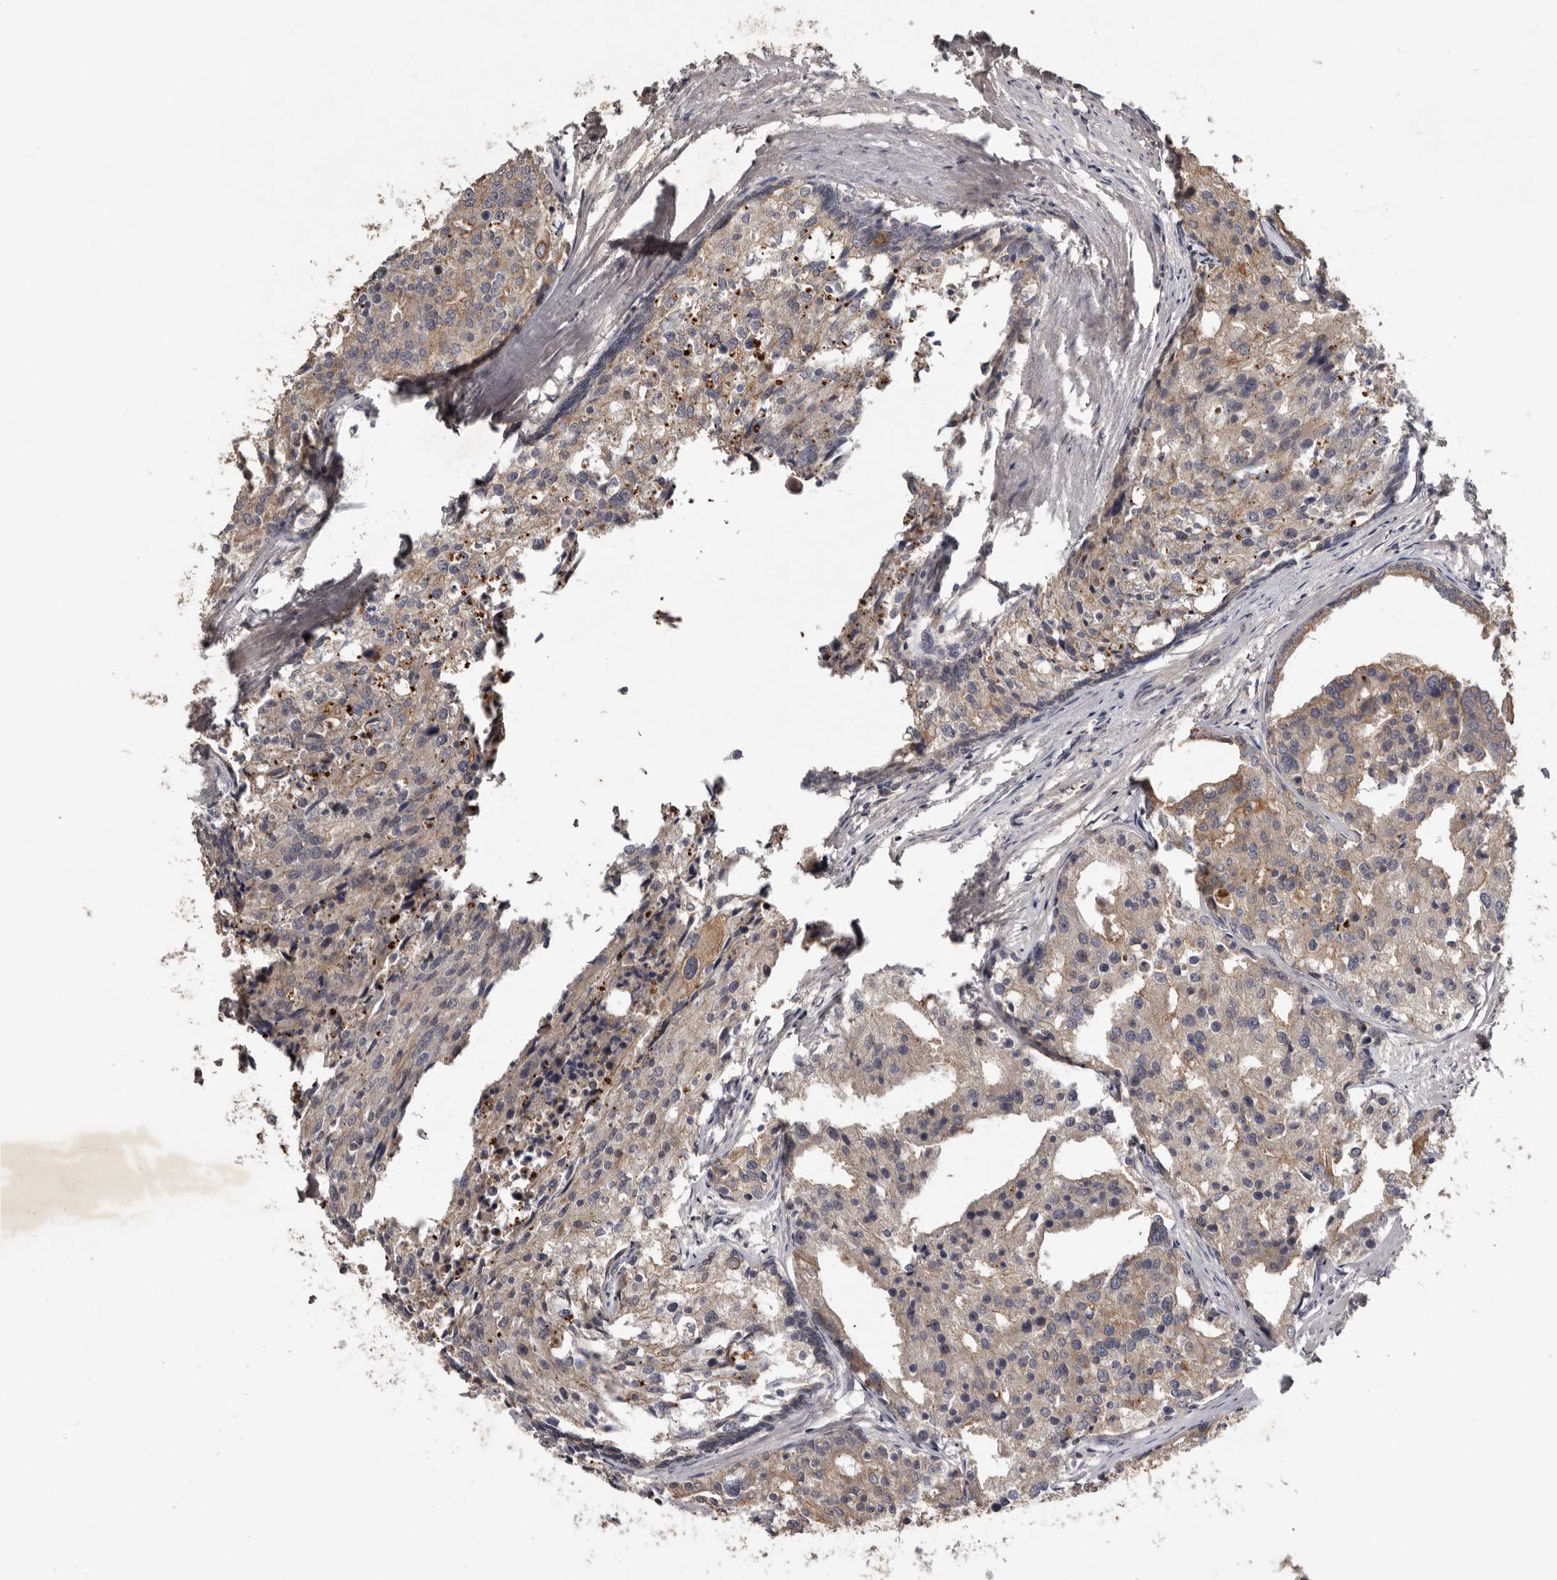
{"staining": {"intensity": "weak", "quantity": ">75%", "location": "cytoplasmic/membranous"}, "tissue": "prostate cancer", "cell_type": "Tumor cells", "image_type": "cancer", "snomed": [{"axis": "morphology", "description": "Adenocarcinoma, High grade"}, {"axis": "topography", "description": "Prostate"}], "caption": "This is an image of immunohistochemistry staining of prostate cancer, which shows weak staining in the cytoplasmic/membranous of tumor cells.", "gene": "NMUR1", "patient": {"sex": "male", "age": 50}}